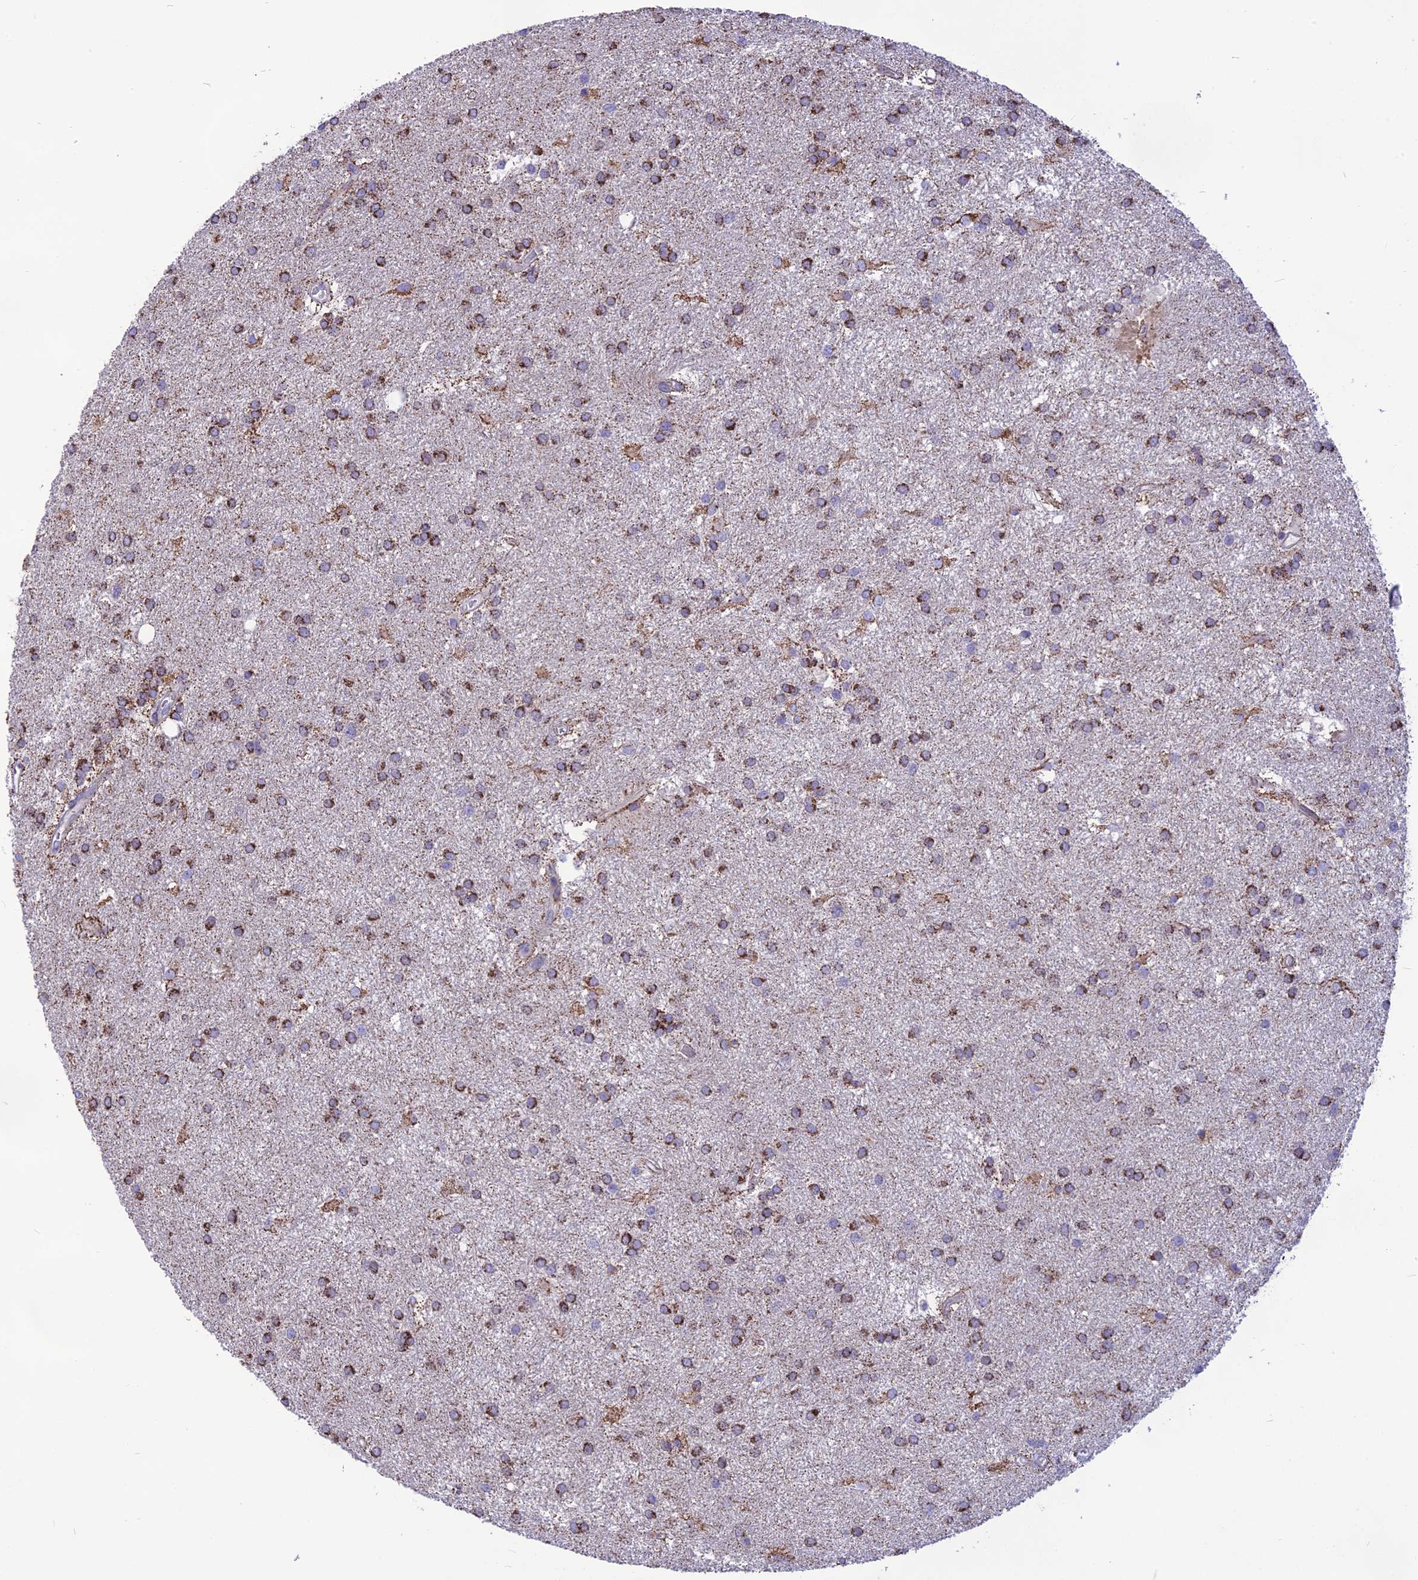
{"staining": {"intensity": "moderate", "quantity": ">75%", "location": "cytoplasmic/membranous"}, "tissue": "glioma", "cell_type": "Tumor cells", "image_type": "cancer", "snomed": [{"axis": "morphology", "description": "Glioma, malignant, Low grade"}, {"axis": "topography", "description": "Brain"}], "caption": "Tumor cells display moderate cytoplasmic/membranous expression in approximately >75% of cells in low-grade glioma (malignant). The staining is performed using DAB brown chromogen to label protein expression. The nuclei are counter-stained blue using hematoxylin.", "gene": "DOC2B", "patient": {"sex": "male", "age": 66}}